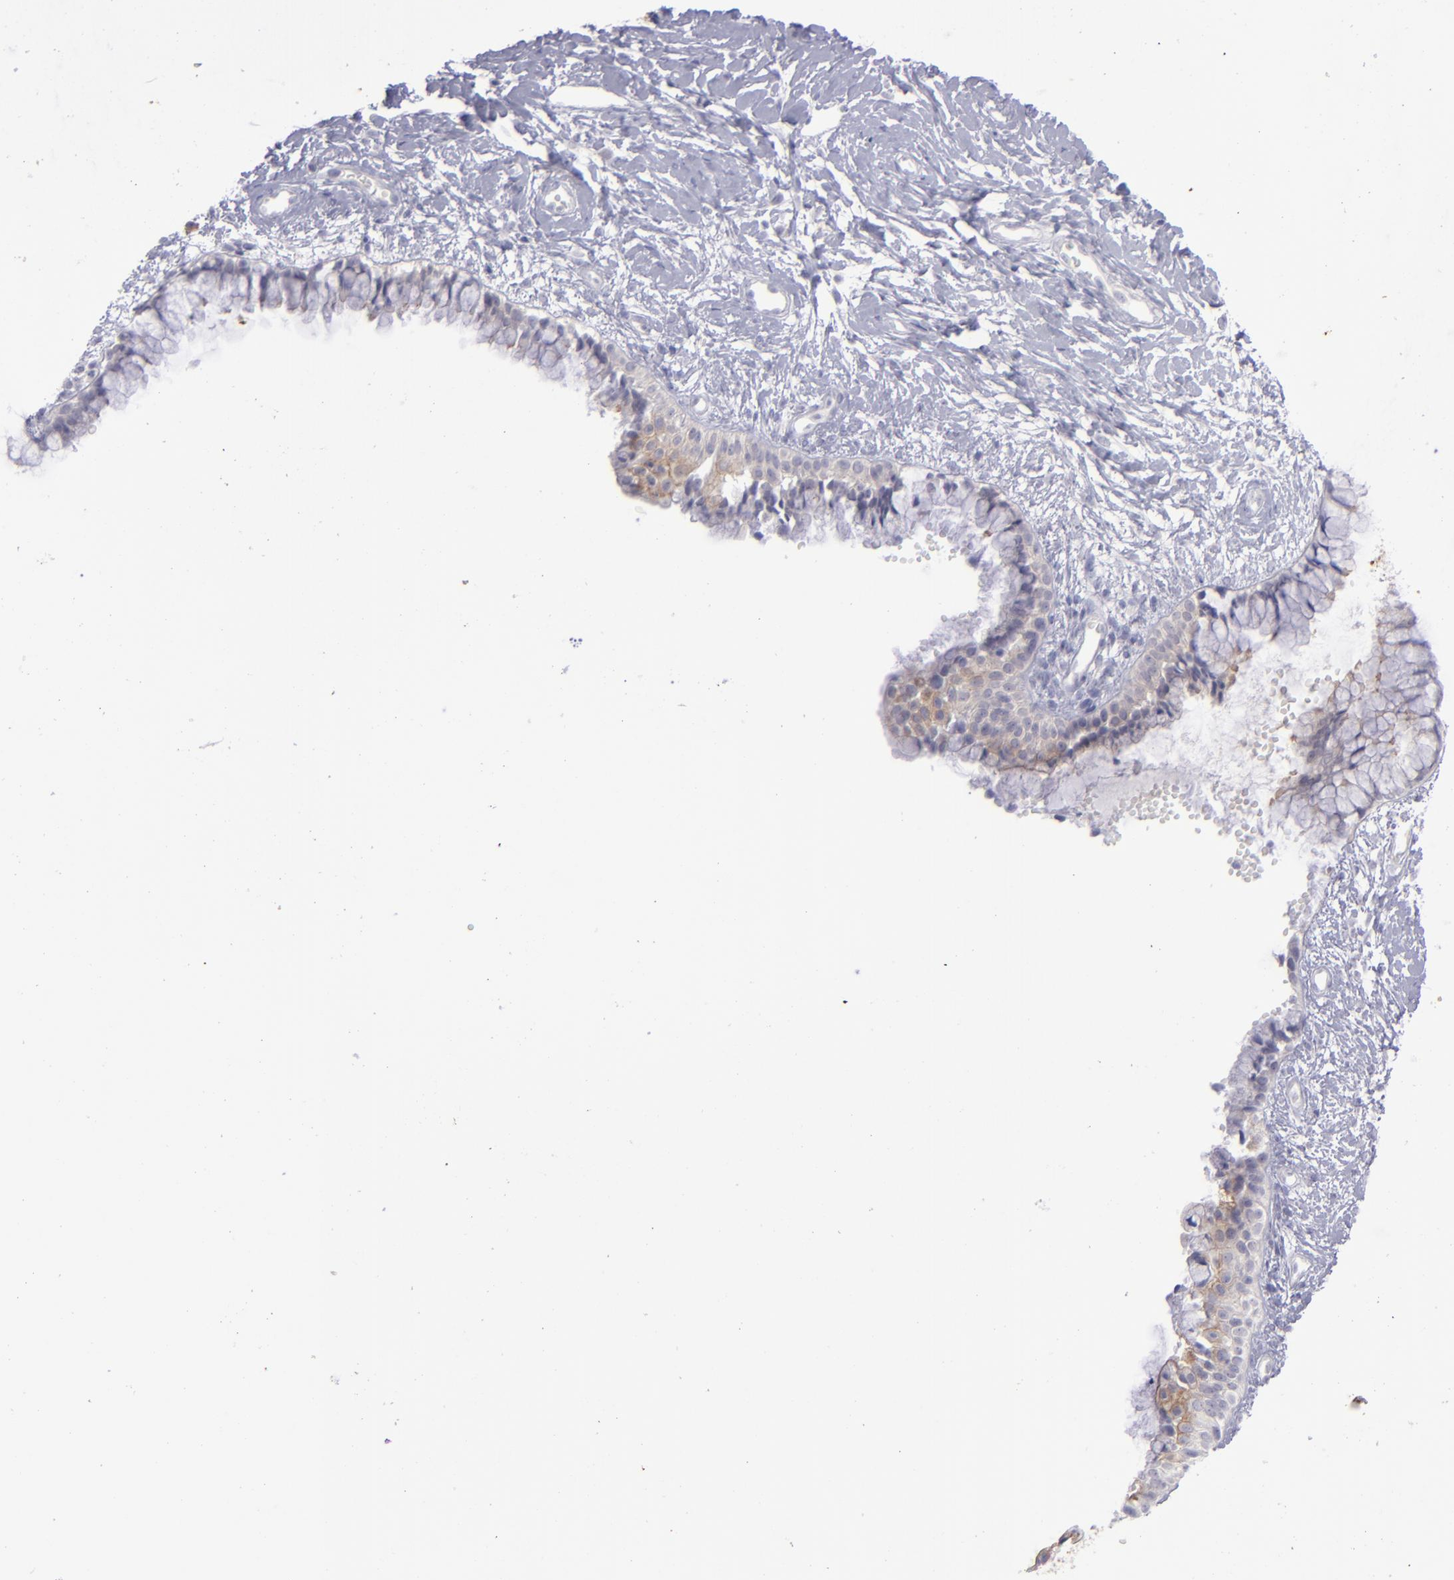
{"staining": {"intensity": "weak", "quantity": "25%-75%", "location": "cytoplasmic/membranous"}, "tissue": "cervix", "cell_type": "Glandular cells", "image_type": "normal", "snomed": [{"axis": "morphology", "description": "Normal tissue, NOS"}, {"axis": "topography", "description": "Cervix"}], "caption": "Benign cervix was stained to show a protein in brown. There is low levels of weak cytoplasmic/membranous staining in about 25%-75% of glandular cells. The protein of interest is shown in brown color, while the nuclei are stained blue.", "gene": "EVPL", "patient": {"sex": "female", "age": 46}}